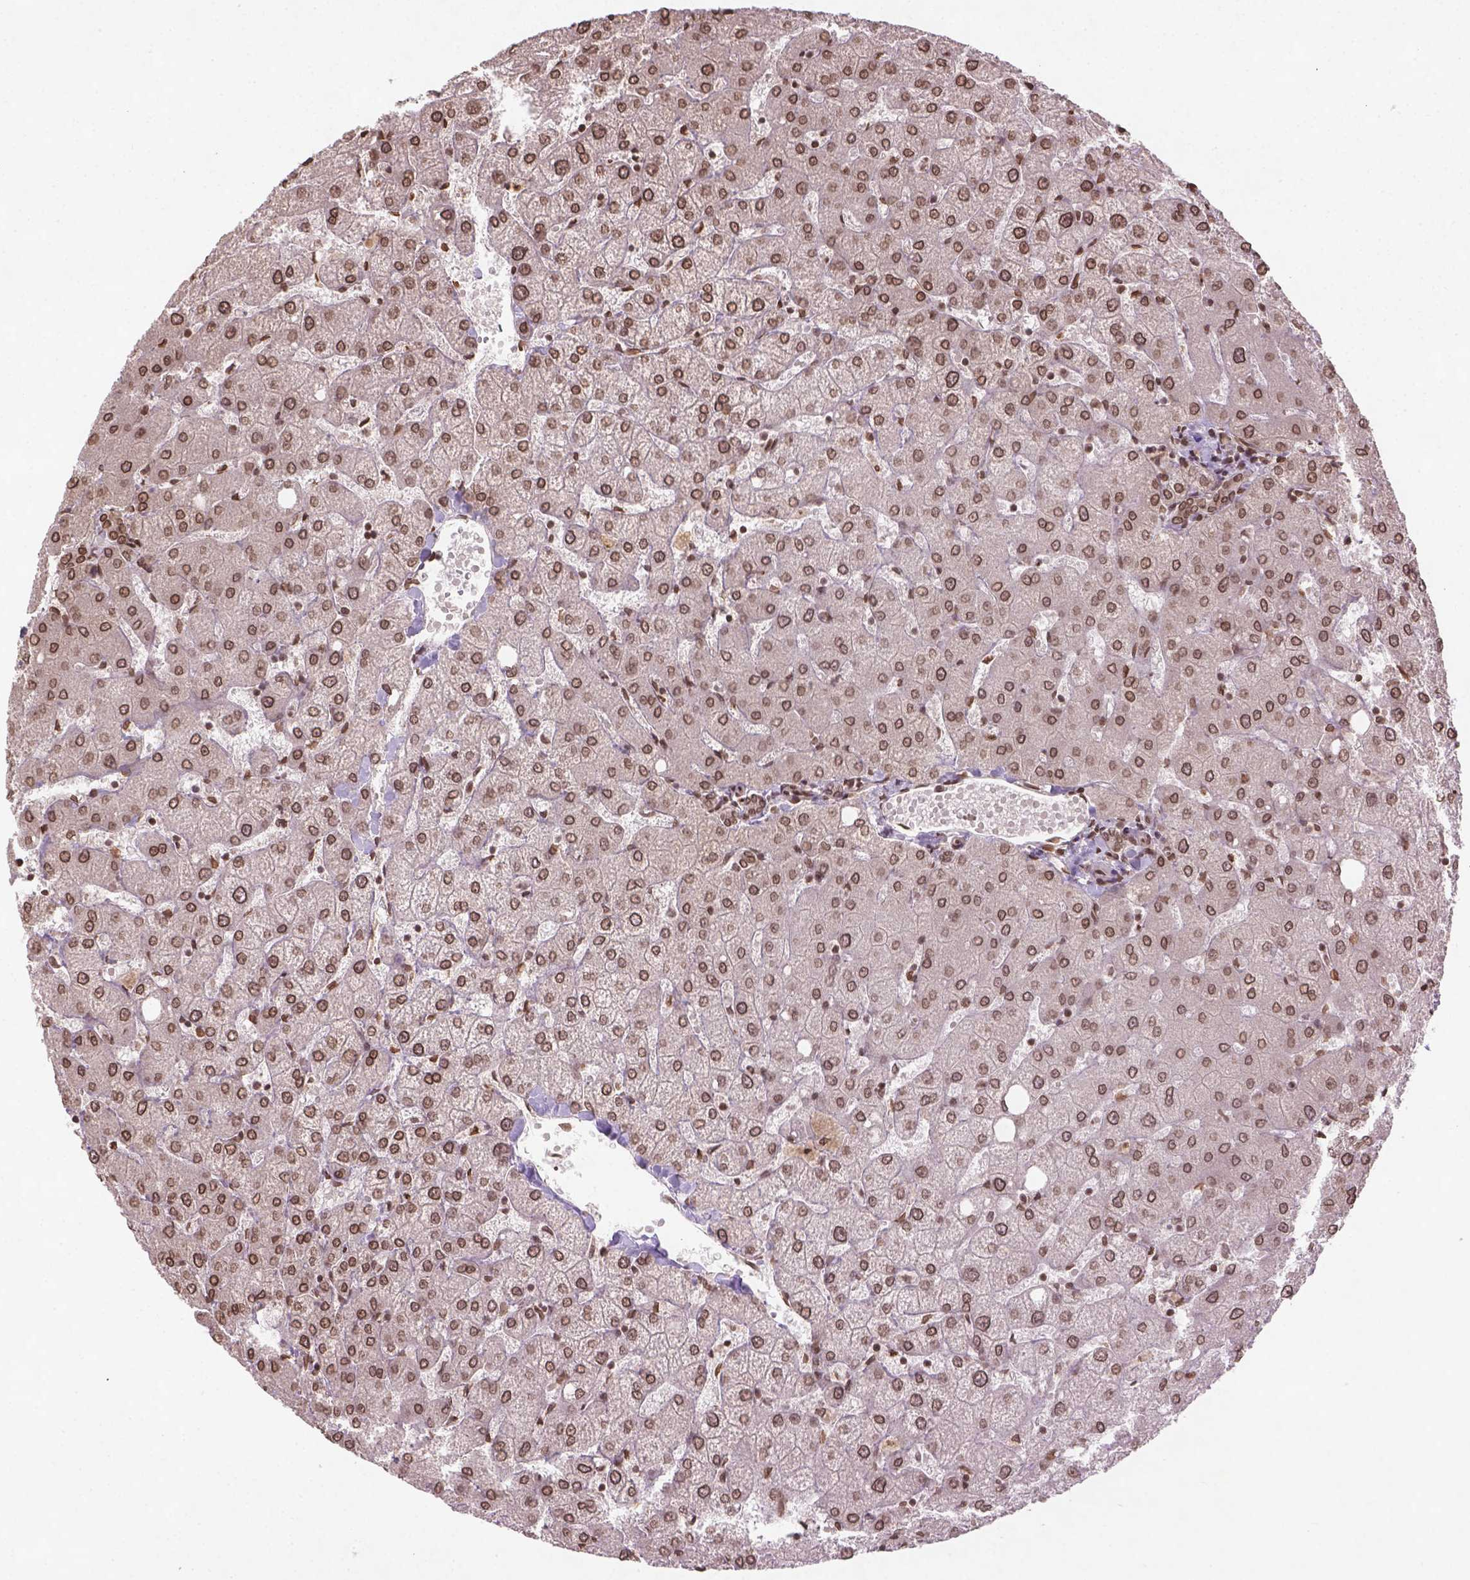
{"staining": {"intensity": "moderate", "quantity": ">75%", "location": "nuclear"}, "tissue": "liver", "cell_type": "Cholangiocytes", "image_type": "normal", "snomed": [{"axis": "morphology", "description": "Normal tissue, NOS"}, {"axis": "topography", "description": "Liver"}], "caption": "An image of liver stained for a protein exhibits moderate nuclear brown staining in cholangiocytes. The staining is performed using DAB (3,3'-diaminobenzidine) brown chromogen to label protein expression. The nuclei are counter-stained blue using hematoxylin.", "gene": "BANF1", "patient": {"sex": "female", "age": 54}}